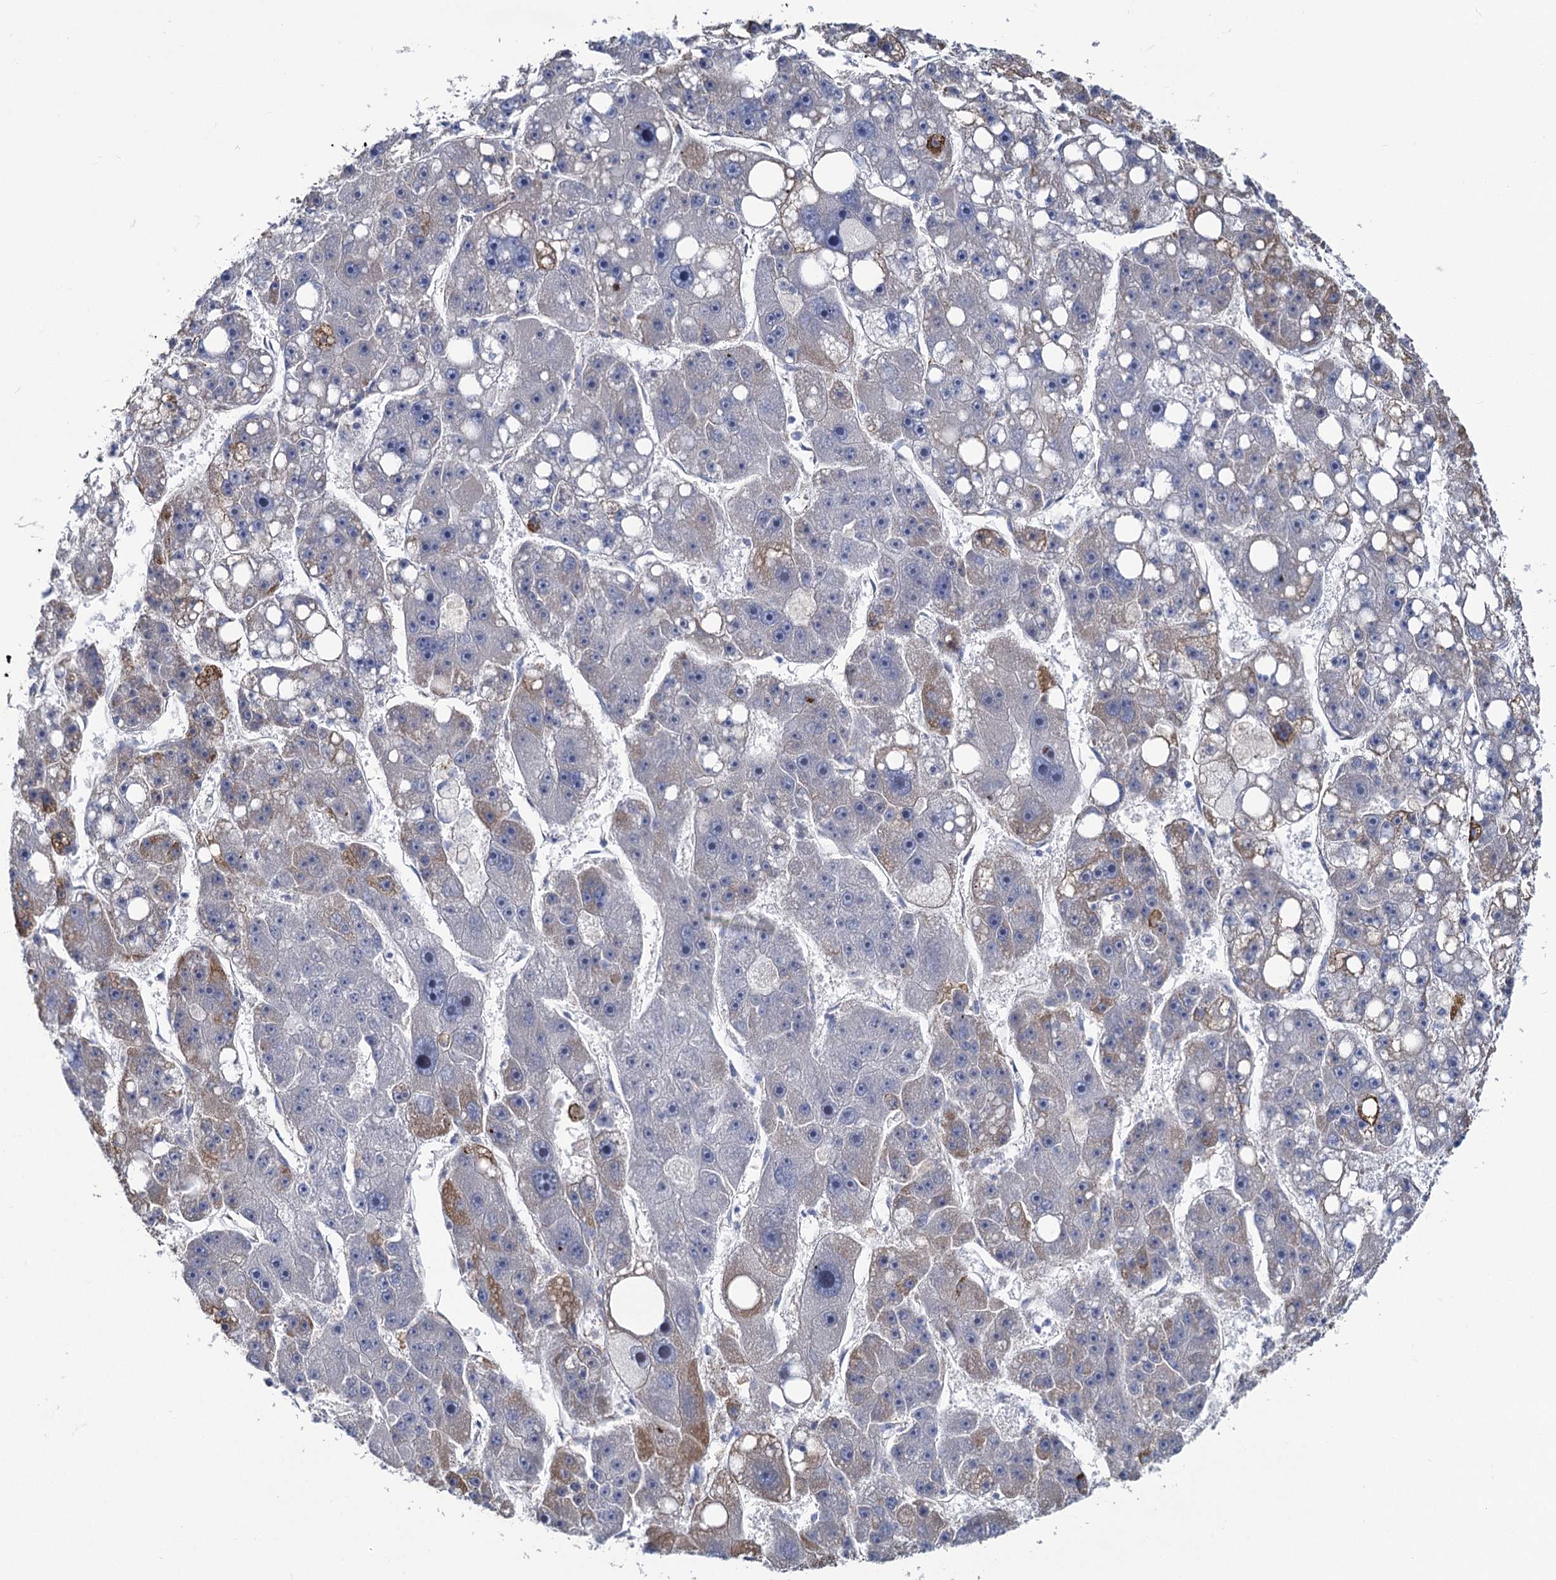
{"staining": {"intensity": "negative", "quantity": "none", "location": "none"}, "tissue": "liver cancer", "cell_type": "Tumor cells", "image_type": "cancer", "snomed": [{"axis": "morphology", "description": "Carcinoma, Hepatocellular, NOS"}, {"axis": "topography", "description": "Liver"}], "caption": "IHC of human hepatocellular carcinoma (liver) demonstrates no positivity in tumor cells.", "gene": "PRSS35", "patient": {"sex": "female", "age": 61}}